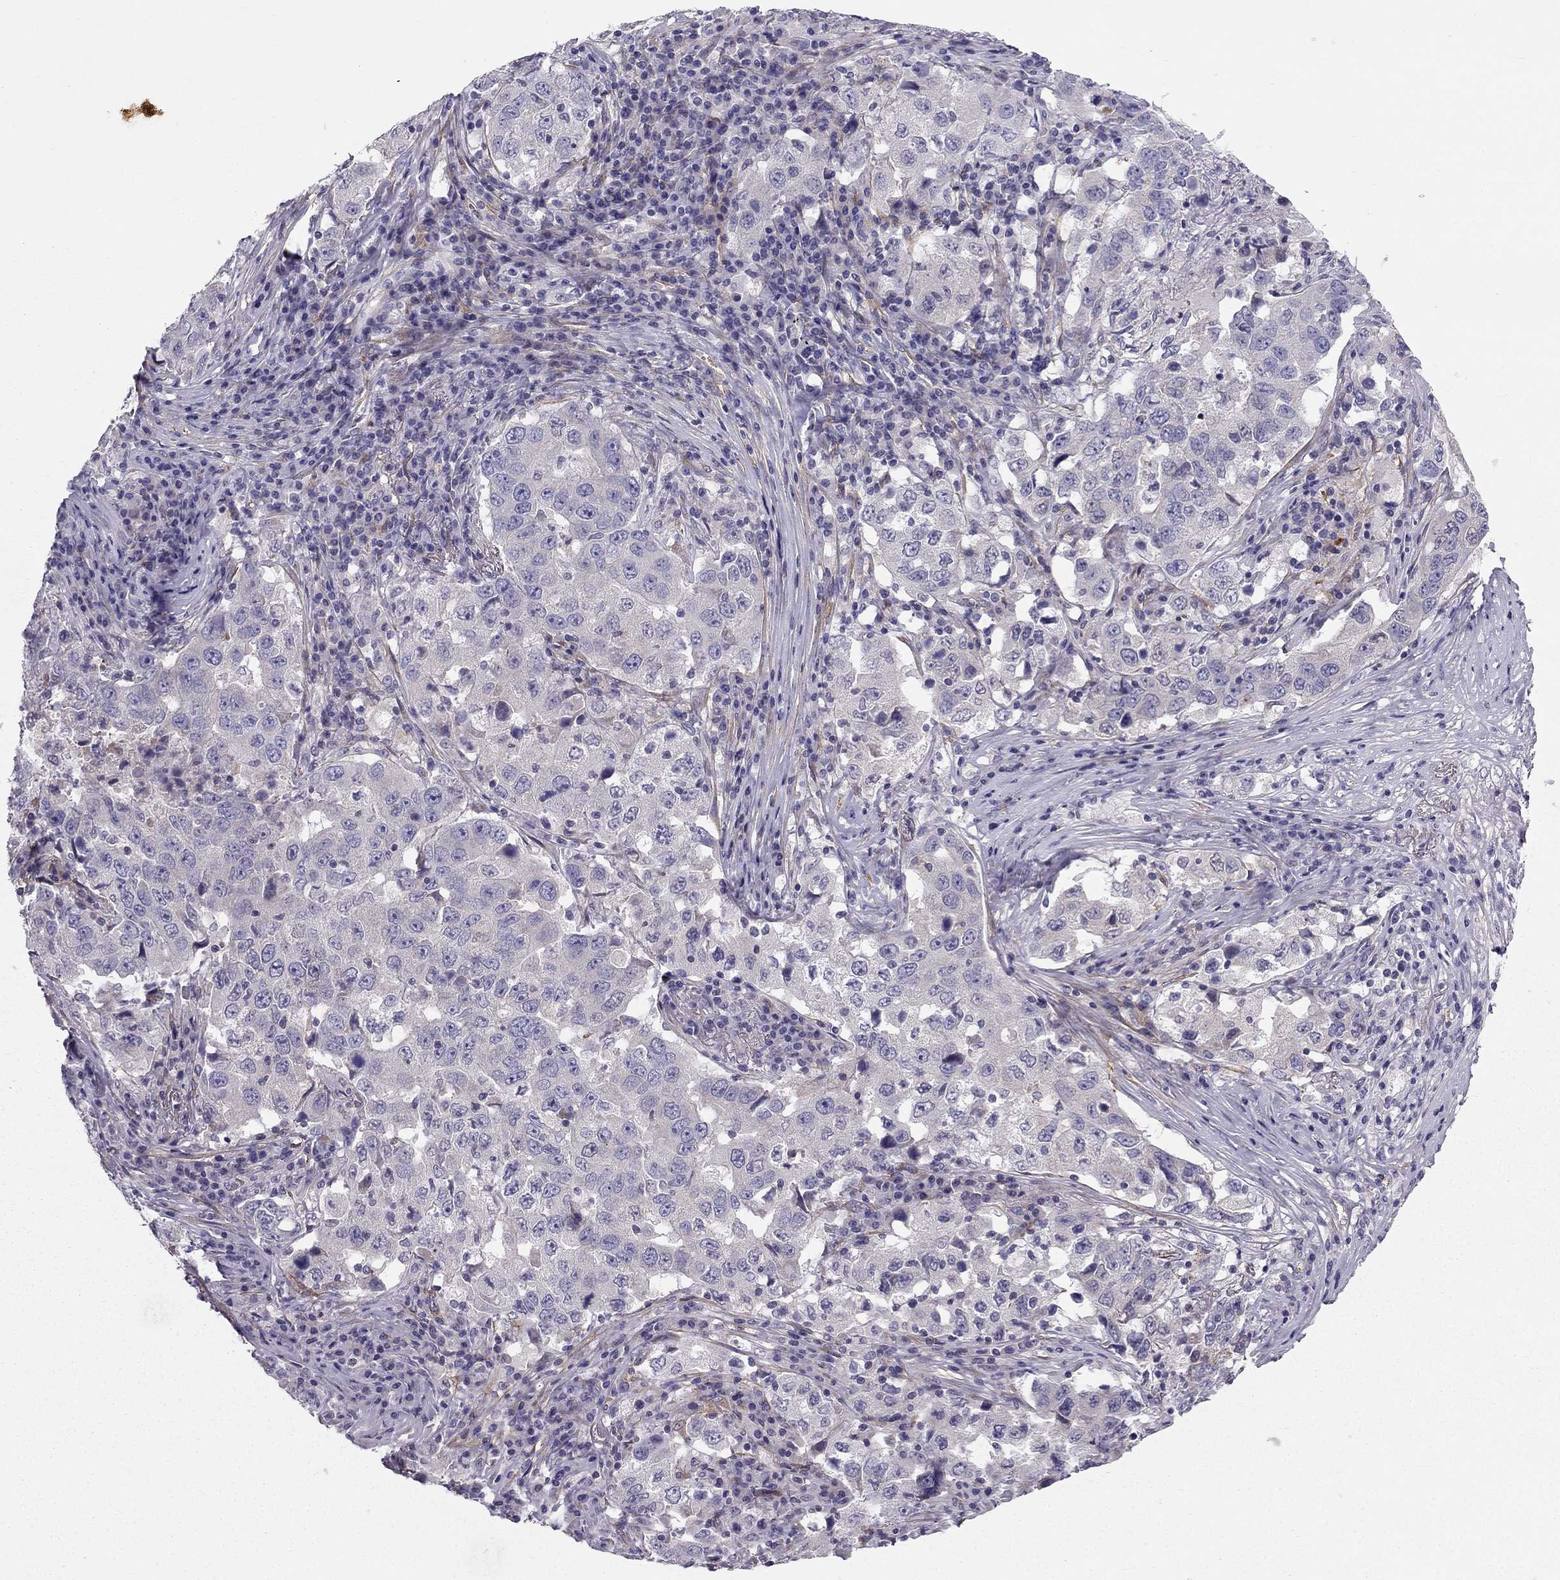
{"staining": {"intensity": "negative", "quantity": "none", "location": "none"}, "tissue": "lung cancer", "cell_type": "Tumor cells", "image_type": "cancer", "snomed": [{"axis": "morphology", "description": "Adenocarcinoma, NOS"}, {"axis": "topography", "description": "Lung"}], "caption": "Tumor cells show no significant staining in lung cancer (adenocarcinoma). Nuclei are stained in blue.", "gene": "SYT5", "patient": {"sex": "male", "age": 73}}